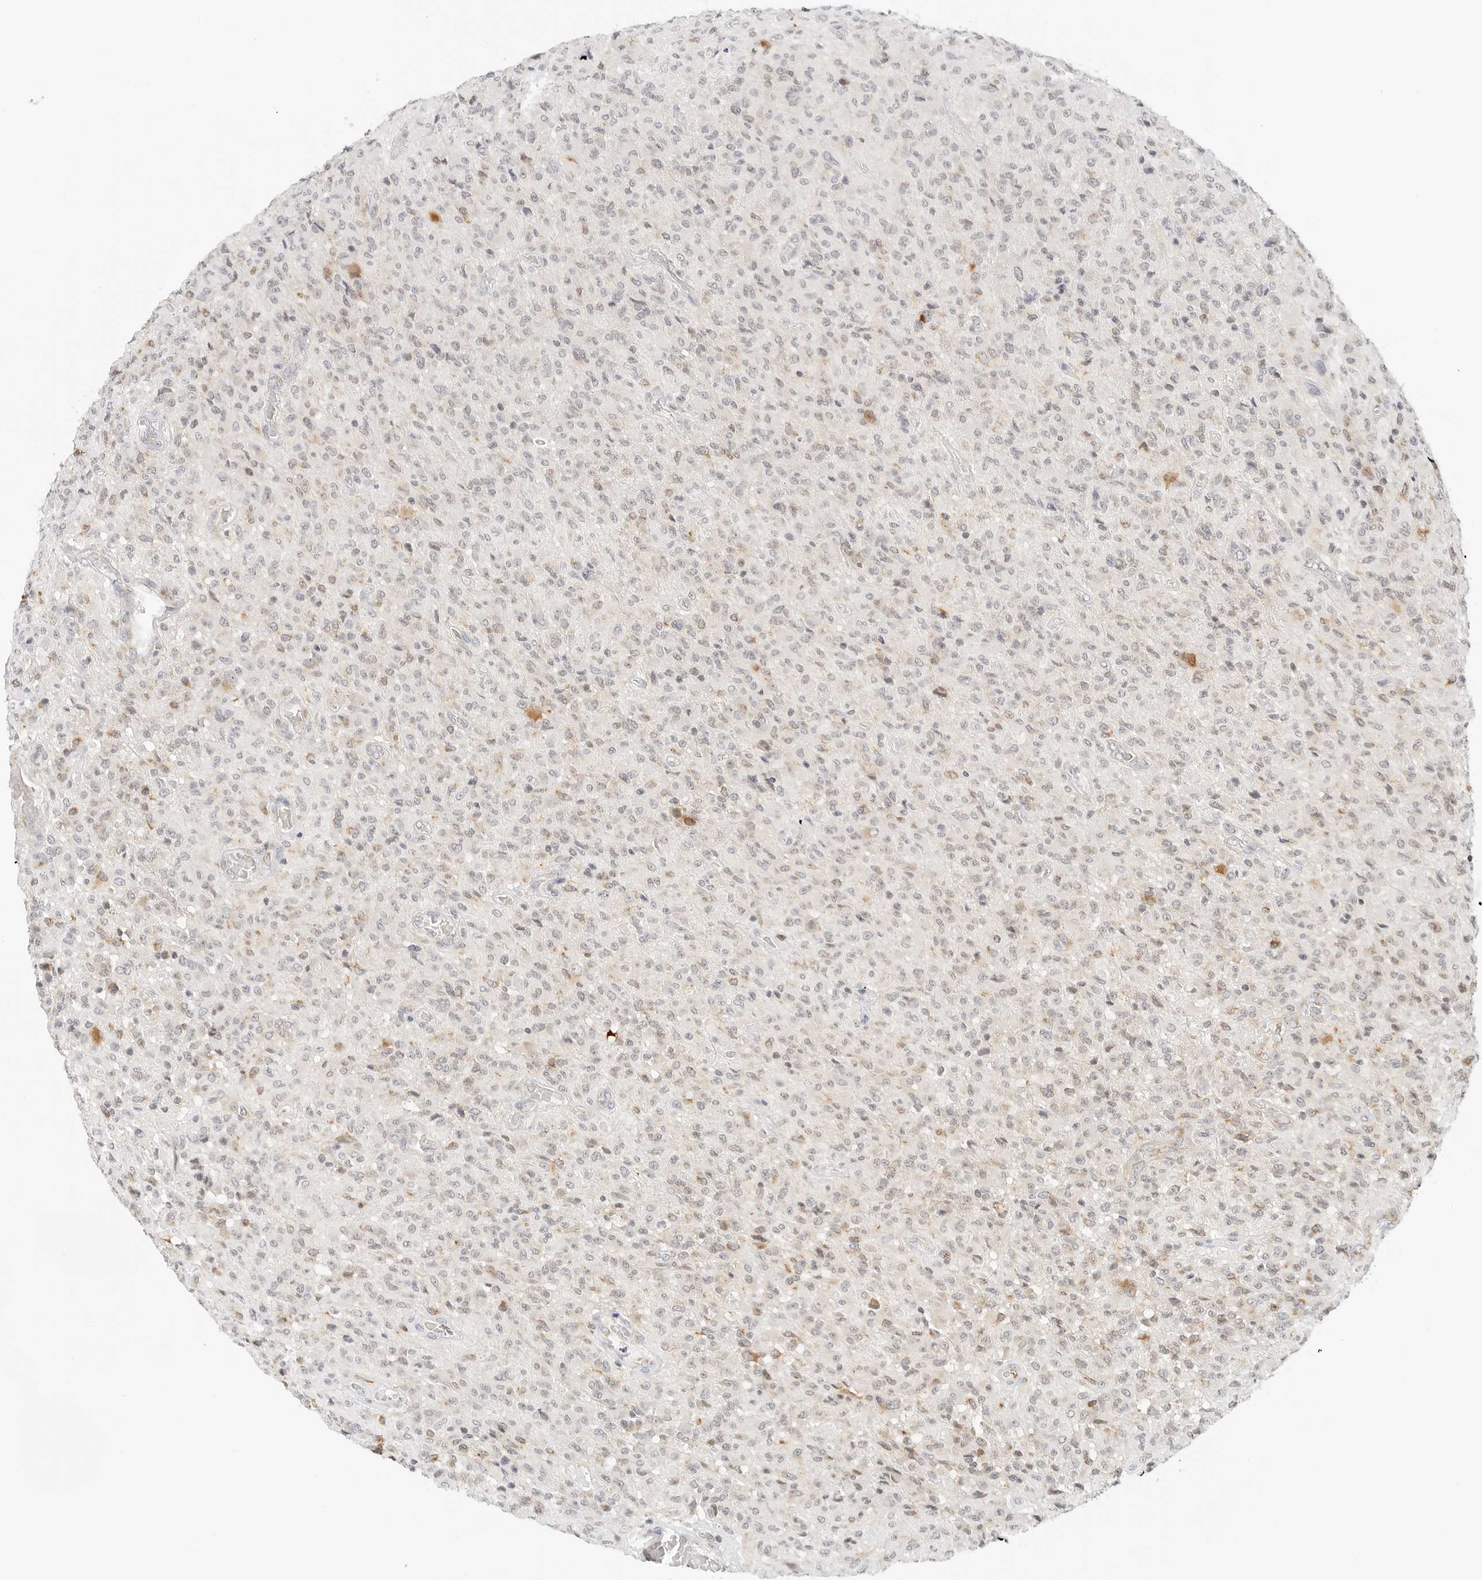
{"staining": {"intensity": "moderate", "quantity": "<25%", "location": "cytoplasmic/membranous"}, "tissue": "glioma", "cell_type": "Tumor cells", "image_type": "cancer", "snomed": [{"axis": "morphology", "description": "Glioma, malignant, High grade"}, {"axis": "topography", "description": "Brain"}], "caption": "Human high-grade glioma (malignant) stained for a protein (brown) shows moderate cytoplasmic/membranous positive positivity in about <25% of tumor cells.", "gene": "ATL1", "patient": {"sex": "female", "age": 57}}